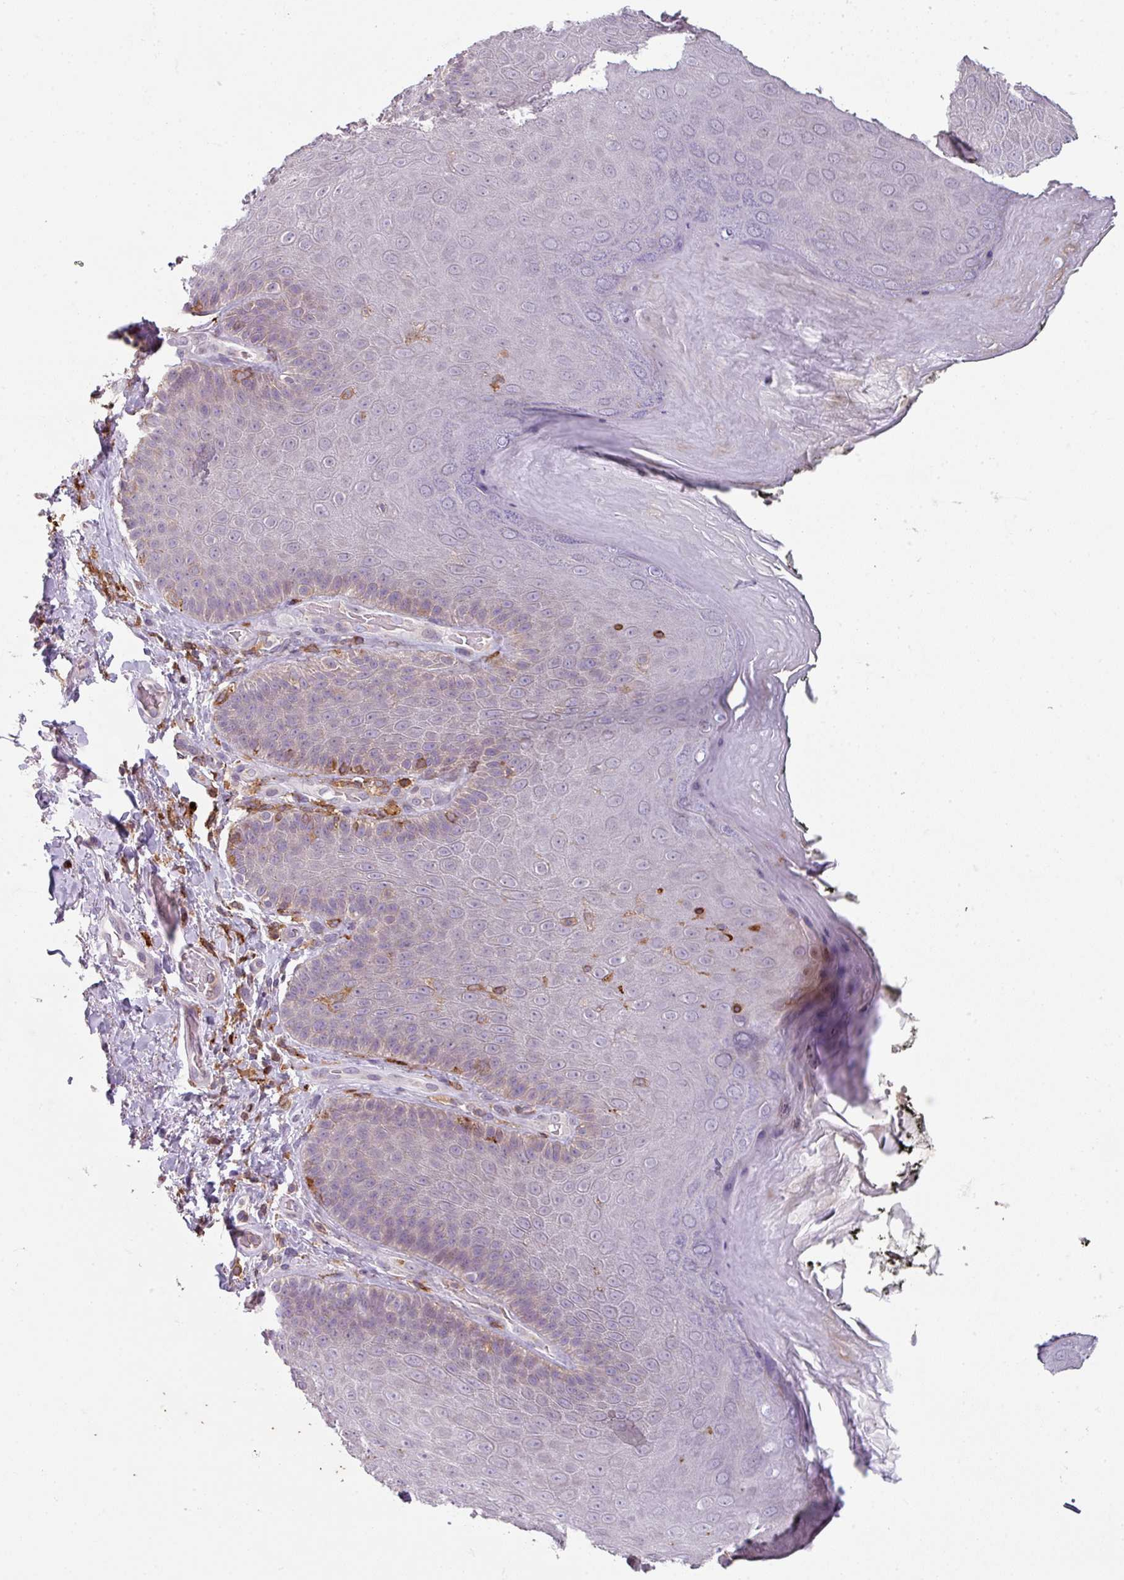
{"staining": {"intensity": "negative", "quantity": "none", "location": "none"}, "tissue": "skin", "cell_type": "Epidermal cells", "image_type": "normal", "snomed": [{"axis": "morphology", "description": "Normal tissue, NOS"}, {"axis": "topography", "description": "Anal"}, {"axis": "topography", "description": "Peripheral nerve tissue"}], "caption": "This is an immunohistochemistry histopathology image of normal human skin. There is no expression in epidermal cells.", "gene": "NEDD9", "patient": {"sex": "male", "age": 53}}